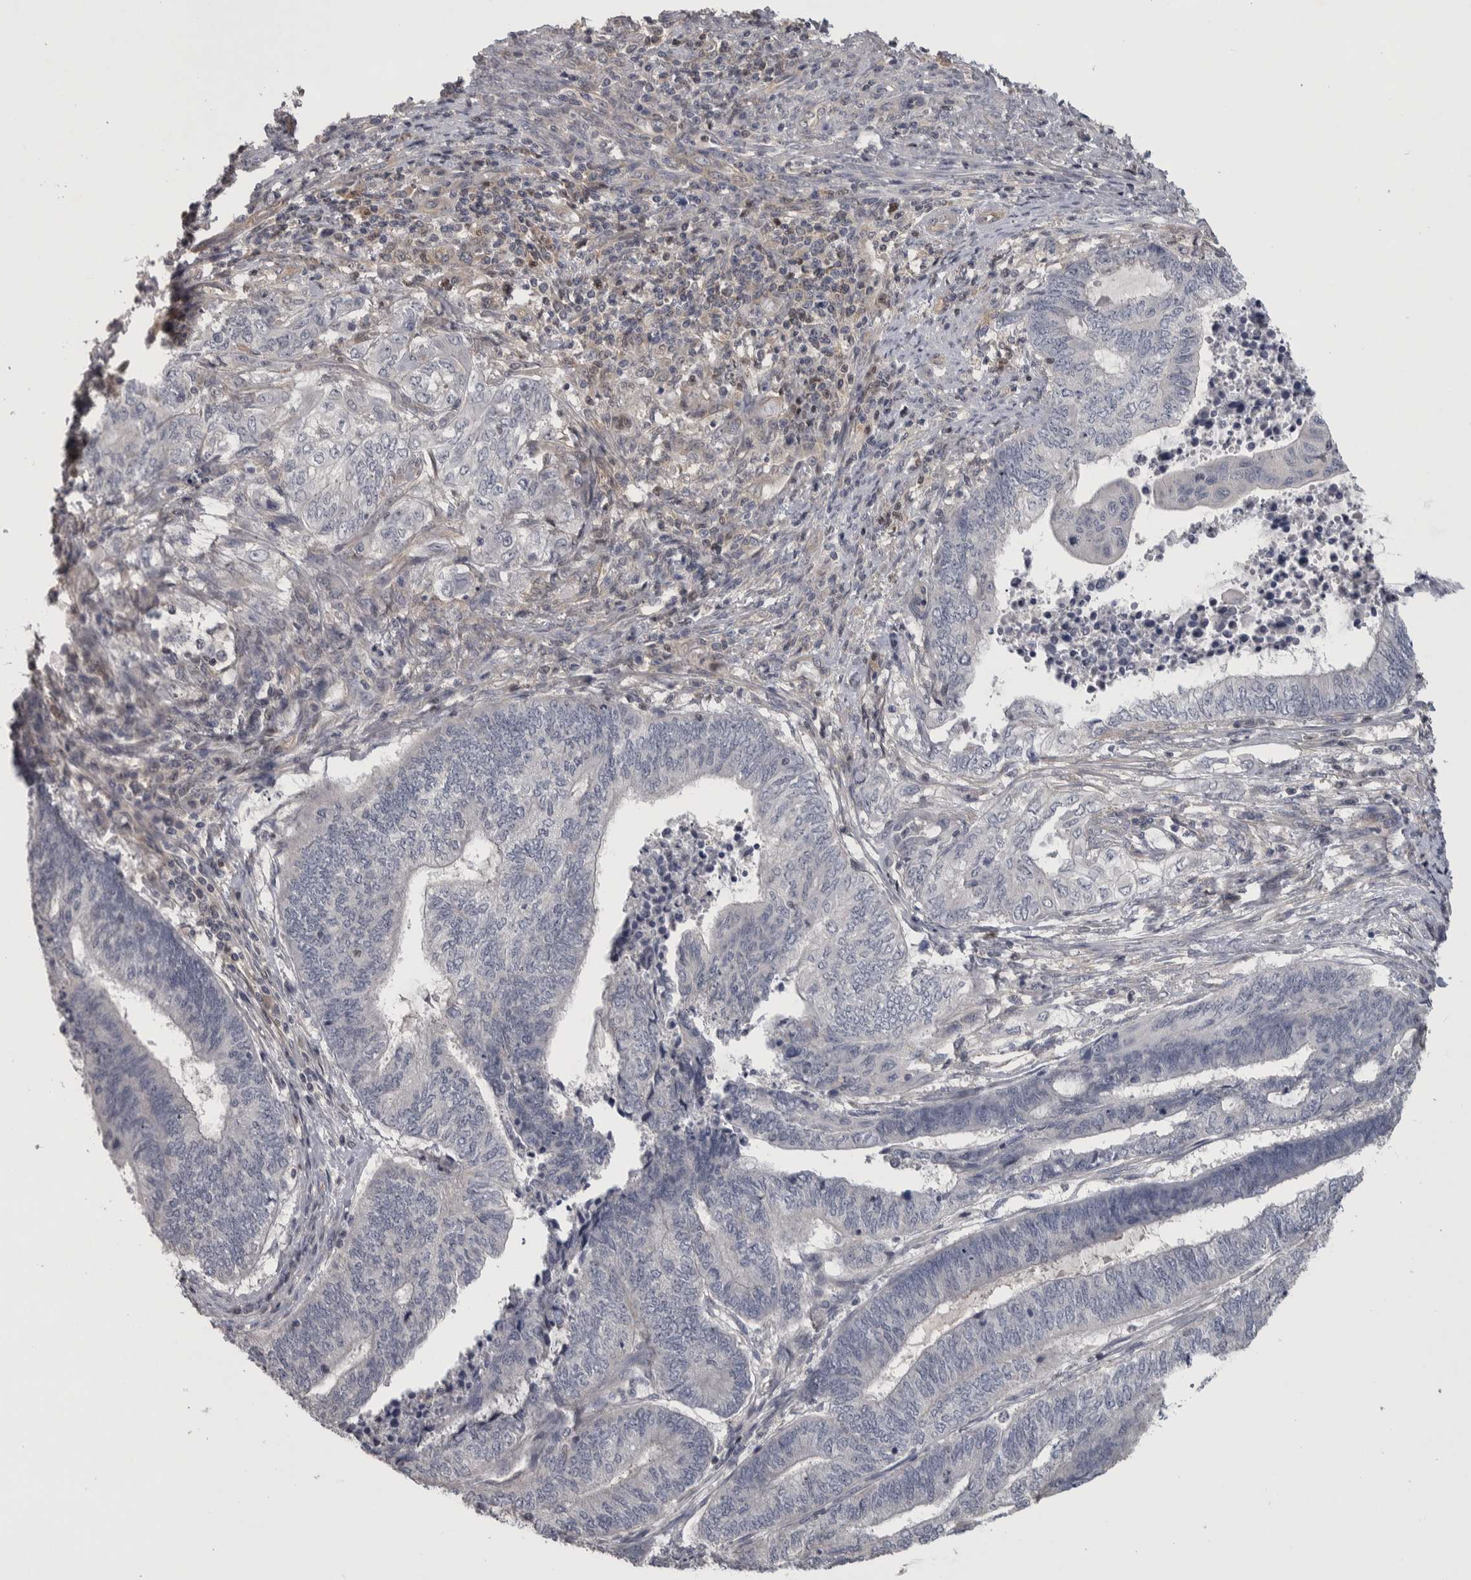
{"staining": {"intensity": "negative", "quantity": "none", "location": "none"}, "tissue": "endometrial cancer", "cell_type": "Tumor cells", "image_type": "cancer", "snomed": [{"axis": "morphology", "description": "Adenocarcinoma, NOS"}, {"axis": "topography", "description": "Uterus"}, {"axis": "topography", "description": "Endometrium"}], "caption": "This is a micrograph of immunohistochemistry (IHC) staining of endometrial adenocarcinoma, which shows no expression in tumor cells.", "gene": "NFKB2", "patient": {"sex": "female", "age": 70}}